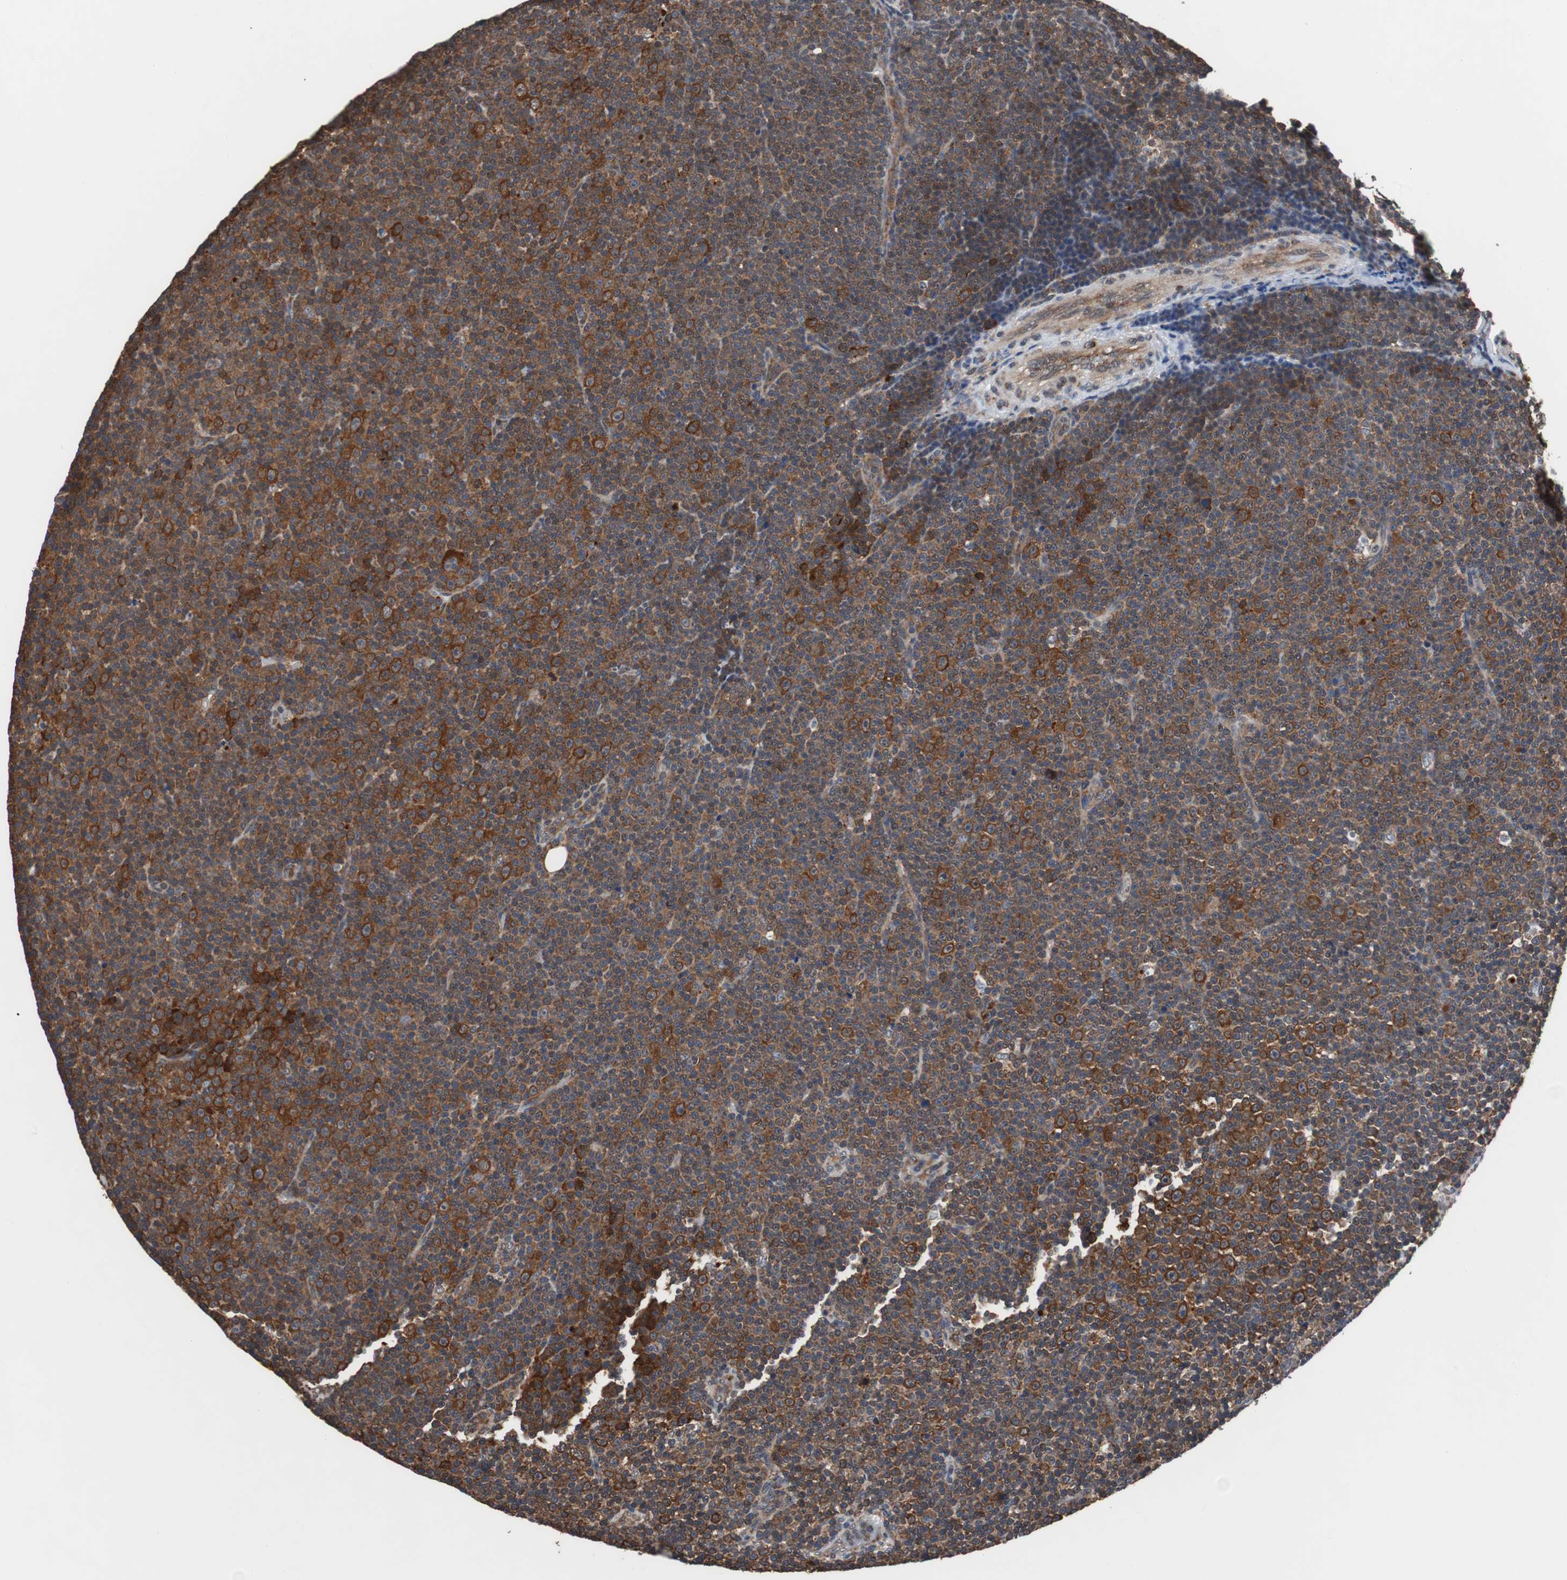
{"staining": {"intensity": "strong", "quantity": ">75%", "location": "cytoplasmic/membranous"}, "tissue": "lymphoma", "cell_type": "Tumor cells", "image_type": "cancer", "snomed": [{"axis": "morphology", "description": "Malignant lymphoma, non-Hodgkin's type, Low grade"}, {"axis": "topography", "description": "Lymph node"}], "caption": "Immunohistochemical staining of lymphoma shows high levels of strong cytoplasmic/membranous protein positivity in about >75% of tumor cells.", "gene": "USP10", "patient": {"sex": "female", "age": 67}}